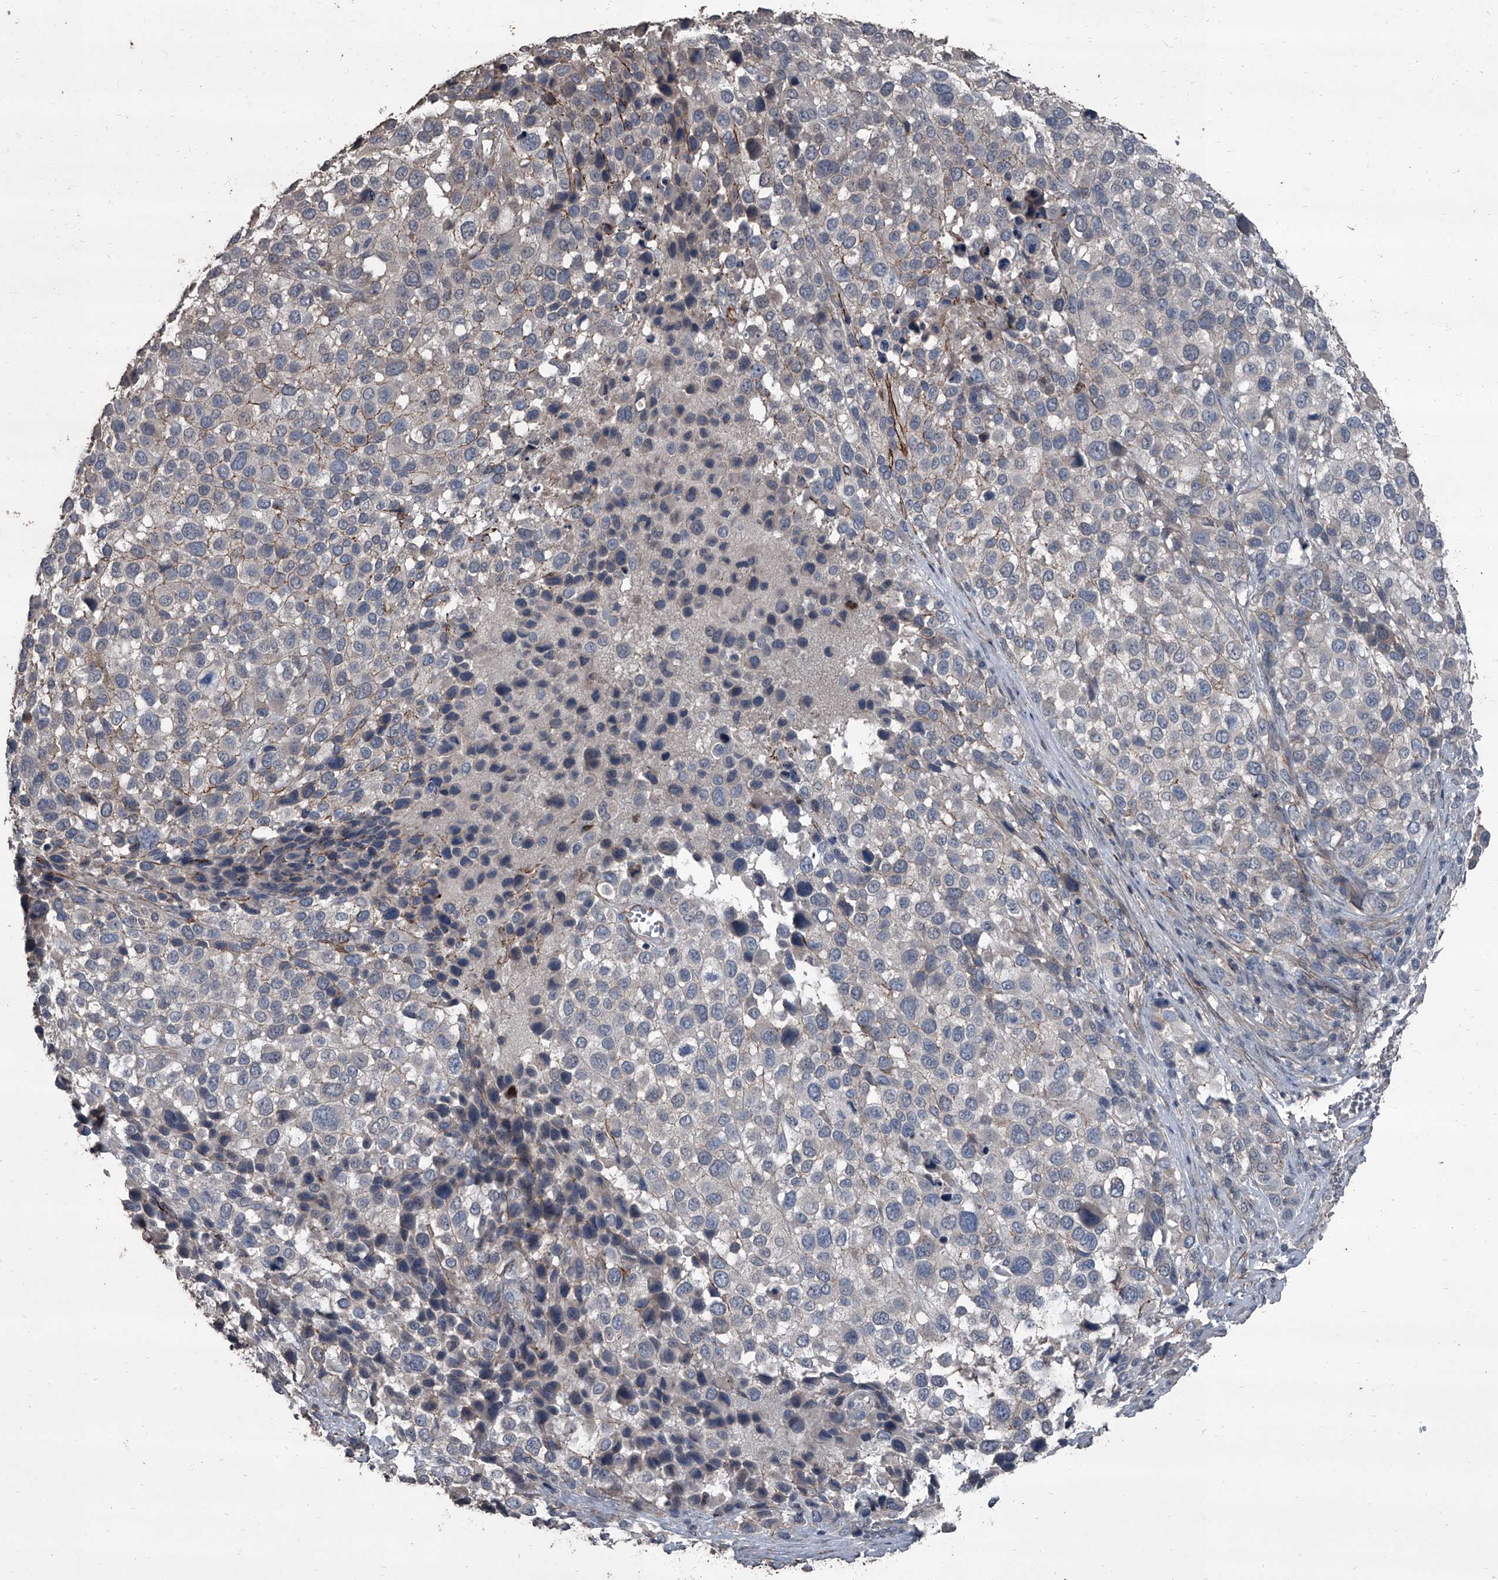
{"staining": {"intensity": "negative", "quantity": "none", "location": "none"}, "tissue": "melanoma", "cell_type": "Tumor cells", "image_type": "cancer", "snomed": [{"axis": "morphology", "description": "Malignant melanoma, NOS"}, {"axis": "topography", "description": "Skin of trunk"}], "caption": "Melanoma stained for a protein using IHC shows no expression tumor cells.", "gene": "OARD1", "patient": {"sex": "male", "age": 71}}